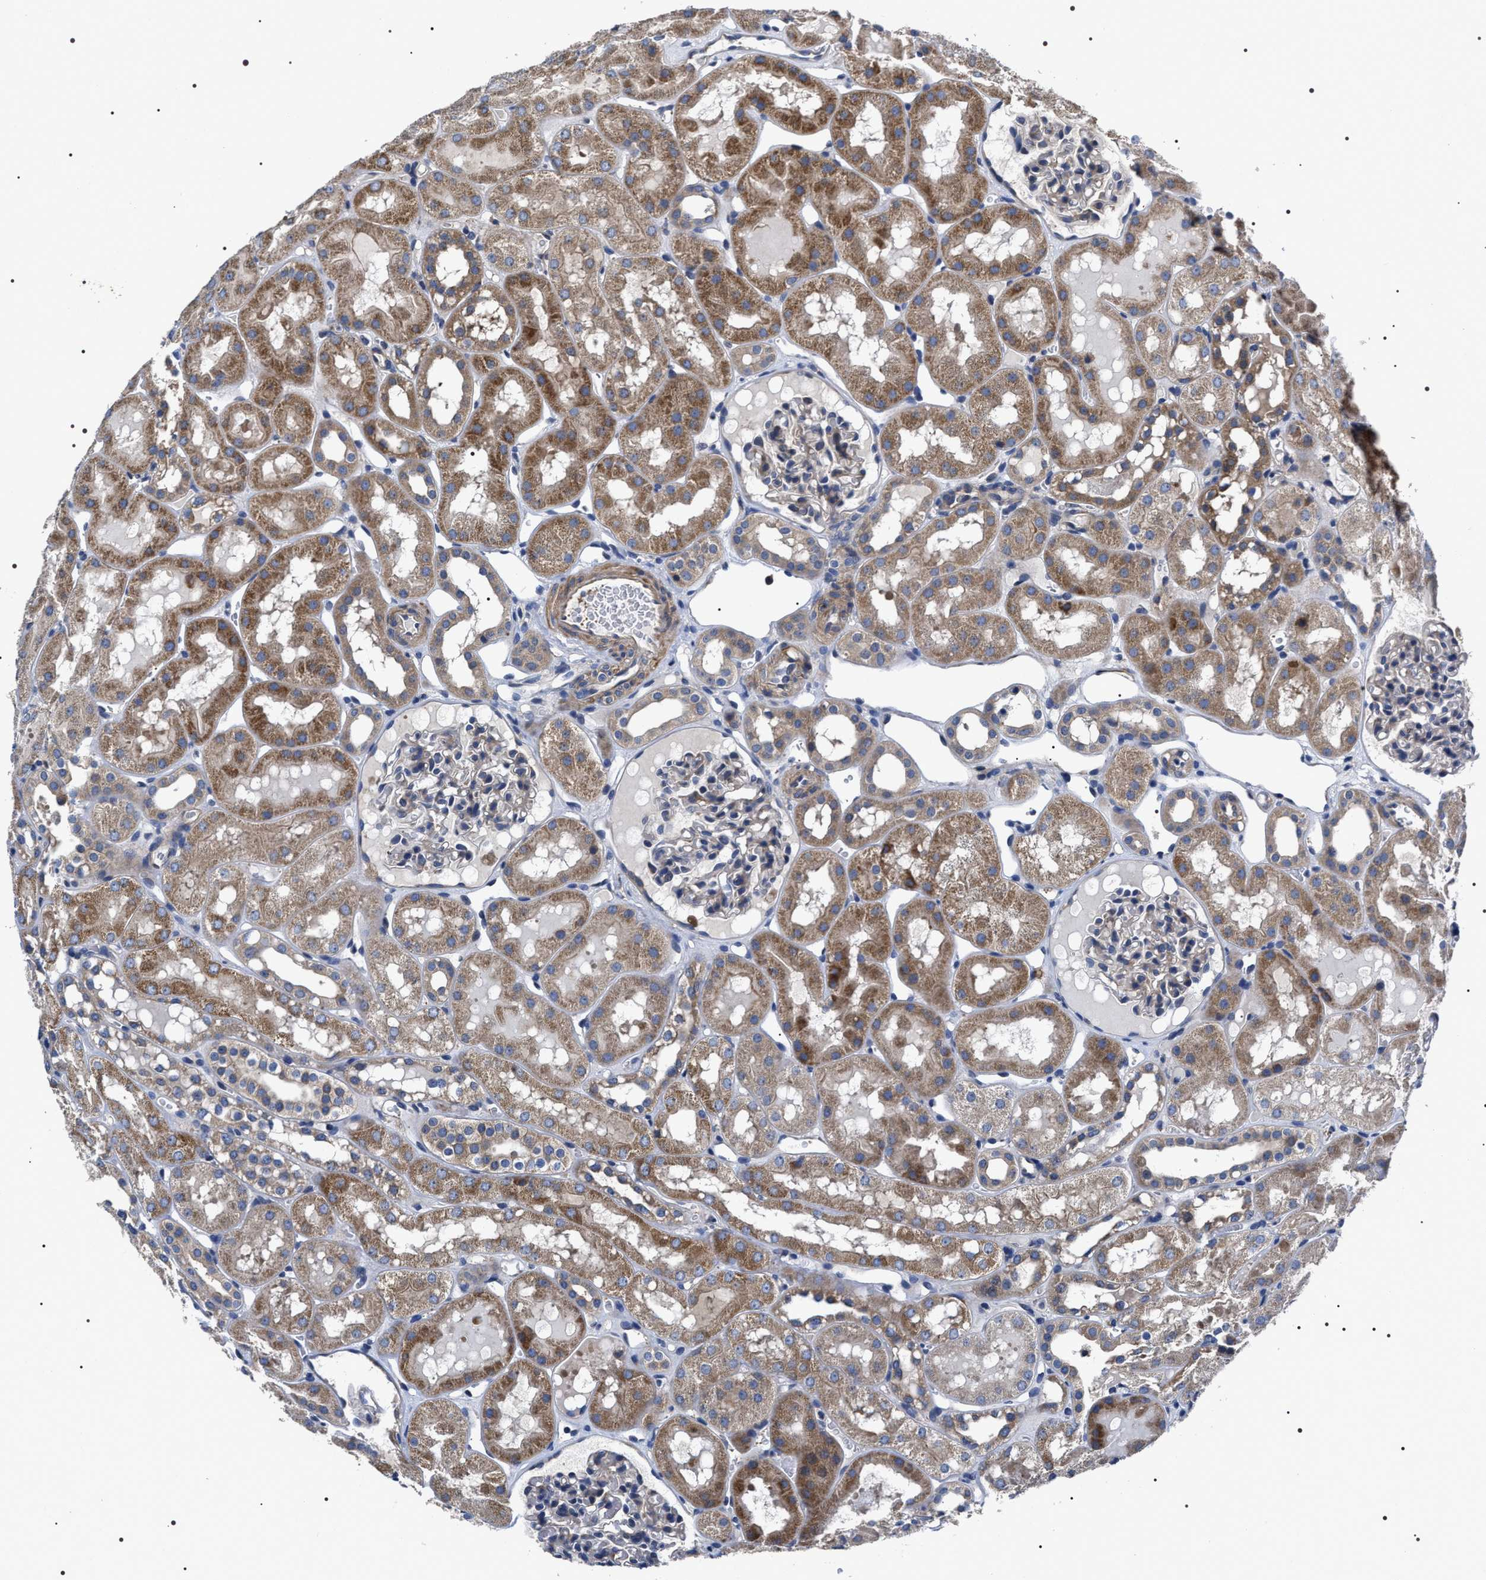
{"staining": {"intensity": "weak", "quantity": "<25%", "location": "cytoplasmic/membranous"}, "tissue": "kidney", "cell_type": "Cells in glomeruli", "image_type": "normal", "snomed": [{"axis": "morphology", "description": "Normal tissue, NOS"}, {"axis": "topography", "description": "Kidney"}, {"axis": "topography", "description": "Urinary bladder"}], "caption": "Cells in glomeruli show no significant staining in benign kidney. The staining was performed using DAB to visualize the protein expression in brown, while the nuclei were stained in blue with hematoxylin (Magnification: 20x).", "gene": "MIS18A", "patient": {"sex": "male", "age": 16}}